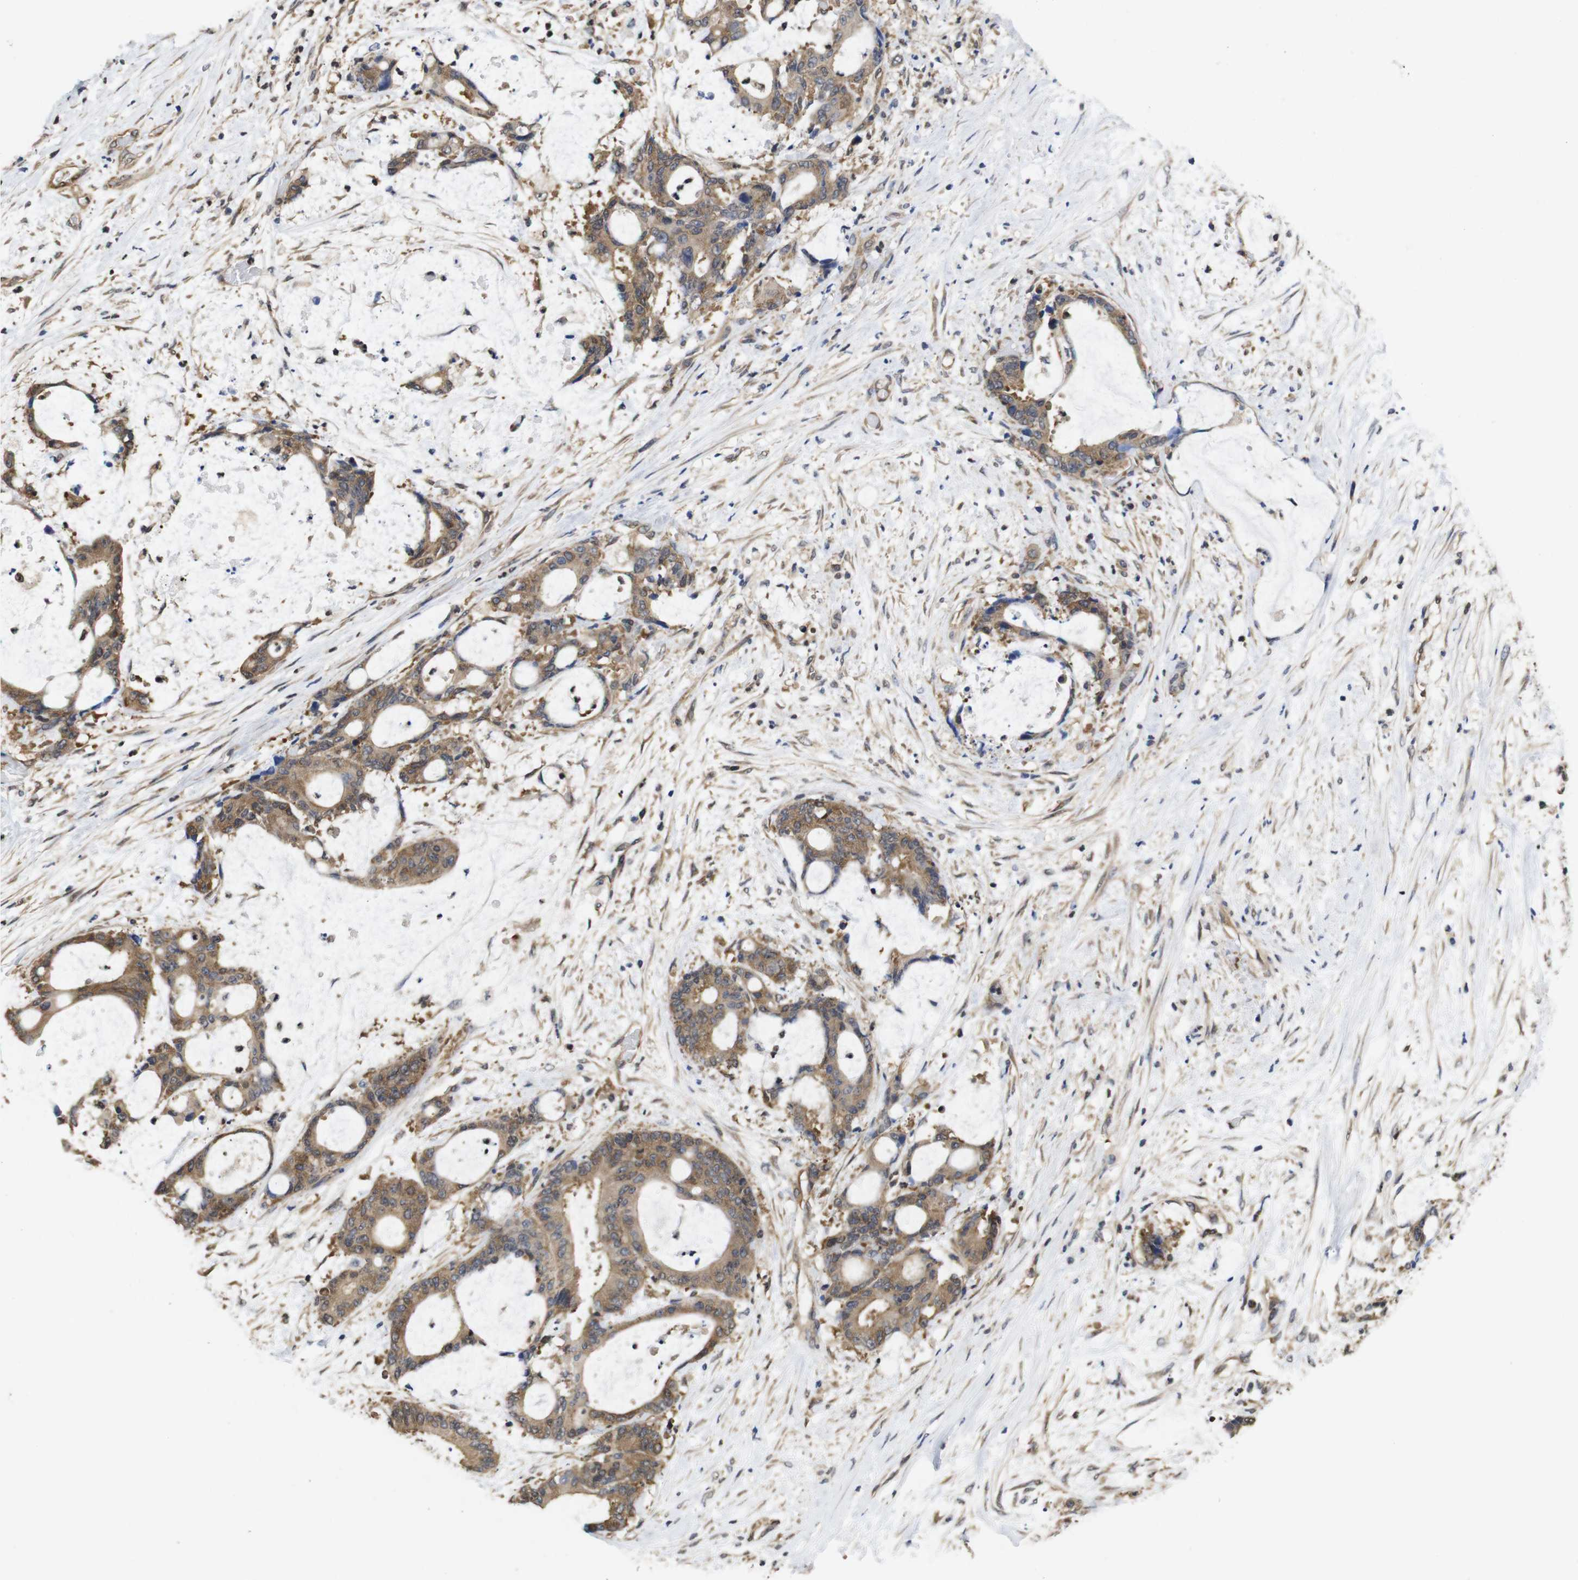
{"staining": {"intensity": "moderate", "quantity": ">75%", "location": "cytoplasmic/membranous"}, "tissue": "liver cancer", "cell_type": "Tumor cells", "image_type": "cancer", "snomed": [{"axis": "morphology", "description": "Cholangiocarcinoma"}, {"axis": "topography", "description": "Liver"}], "caption": "This image reveals IHC staining of human liver cholangiocarcinoma, with medium moderate cytoplasmic/membranous positivity in about >75% of tumor cells.", "gene": "SUMO3", "patient": {"sex": "female", "age": 73}}